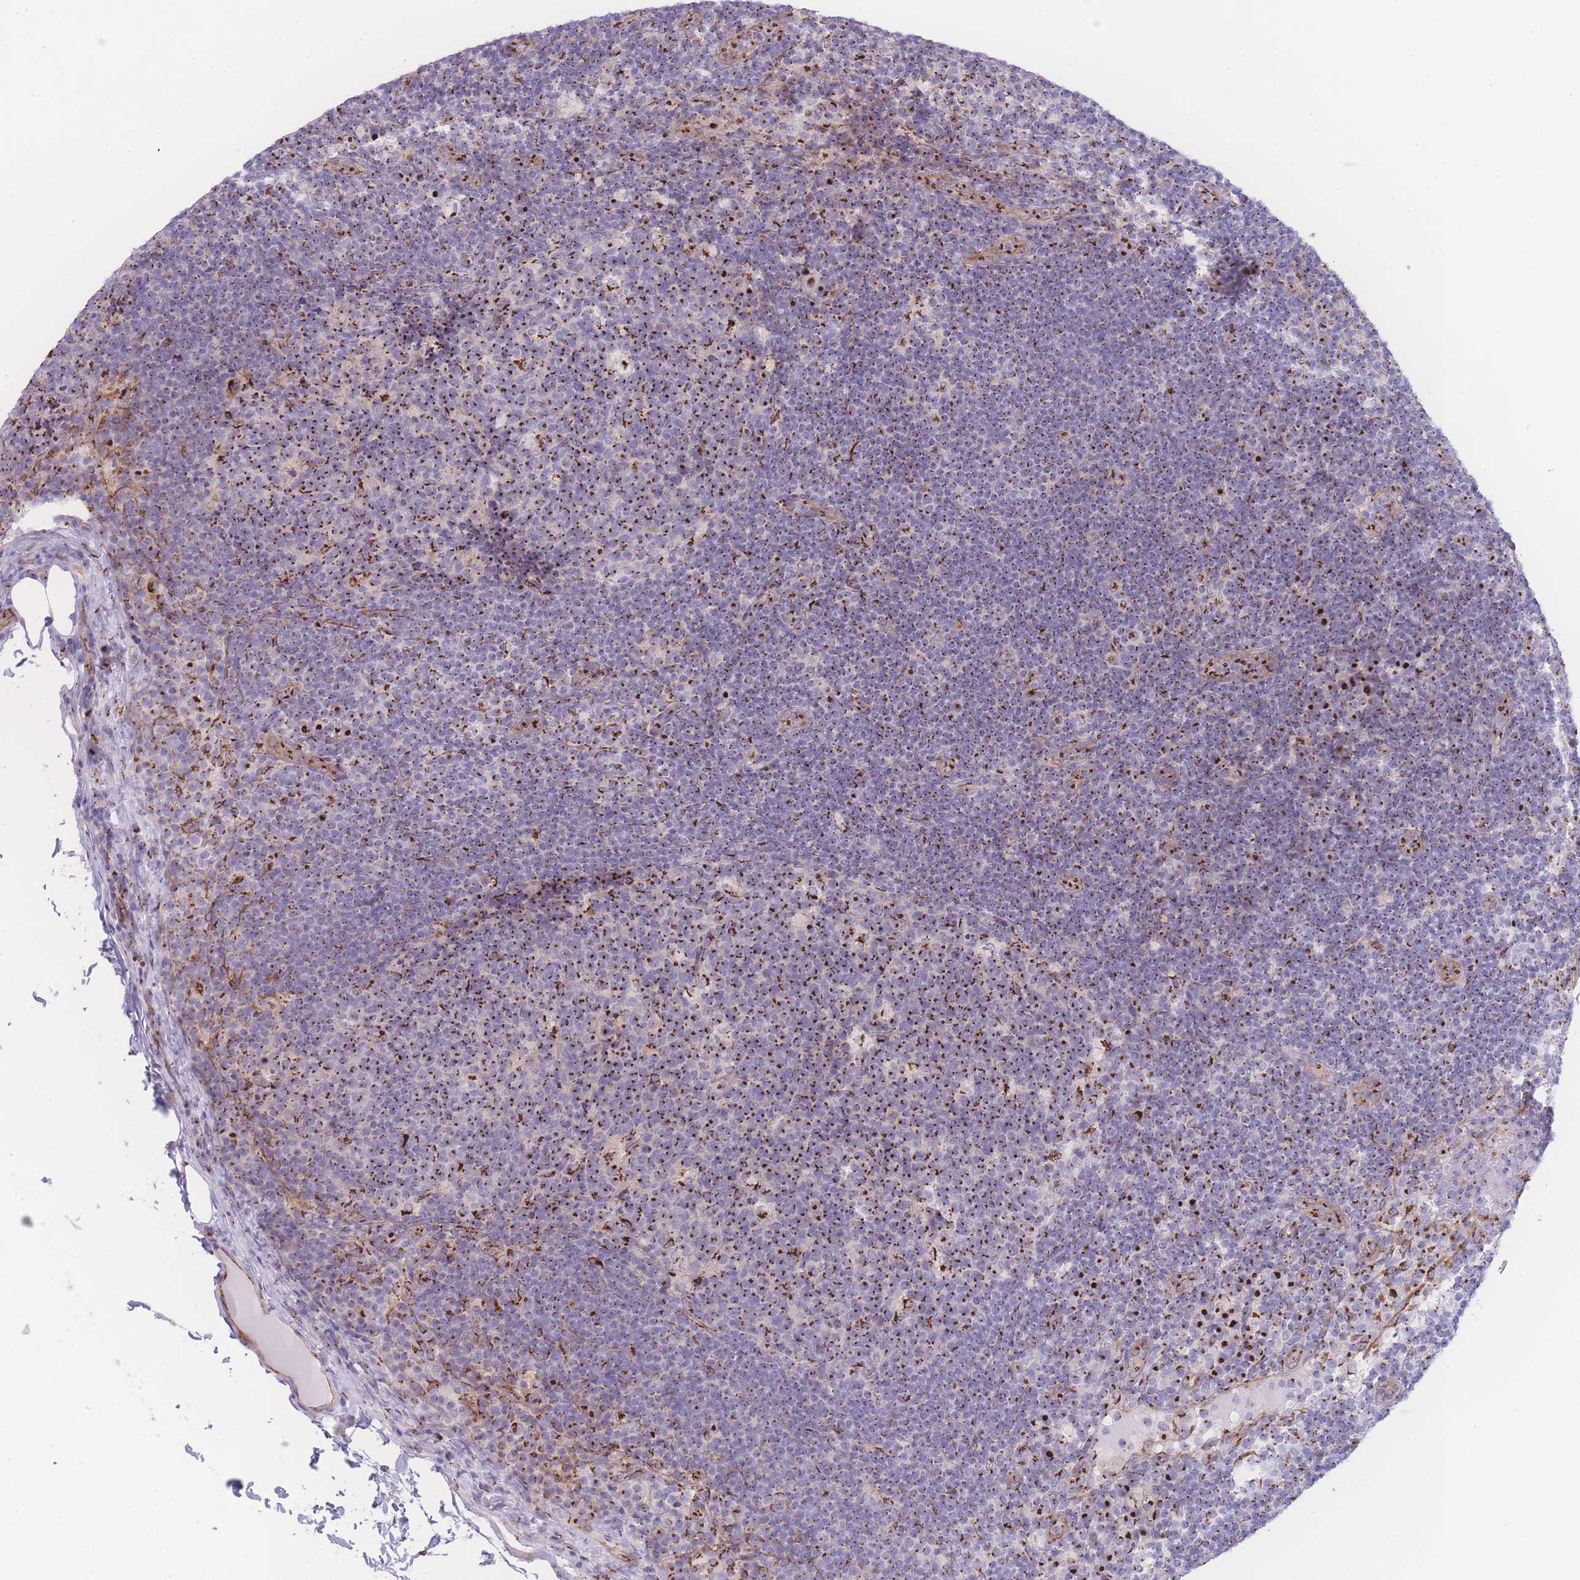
{"staining": {"intensity": "strong", "quantity": ">75%", "location": "cytoplasmic/membranous"}, "tissue": "lymph node", "cell_type": "Germinal center cells", "image_type": "normal", "snomed": [{"axis": "morphology", "description": "Normal tissue, NOS"}, {"axis": "topography", "description": "Lymph node"}], "caption": "The photomicrograph exhibits a brown stain indicating the presence of a protein in the cytoplasmic/membranous of germinal center cells in lymph node. (IHC, brightfield microscopy, high magnification).", "gene": "GOLM2", "patient": {"sex": "female", "age": 31}}